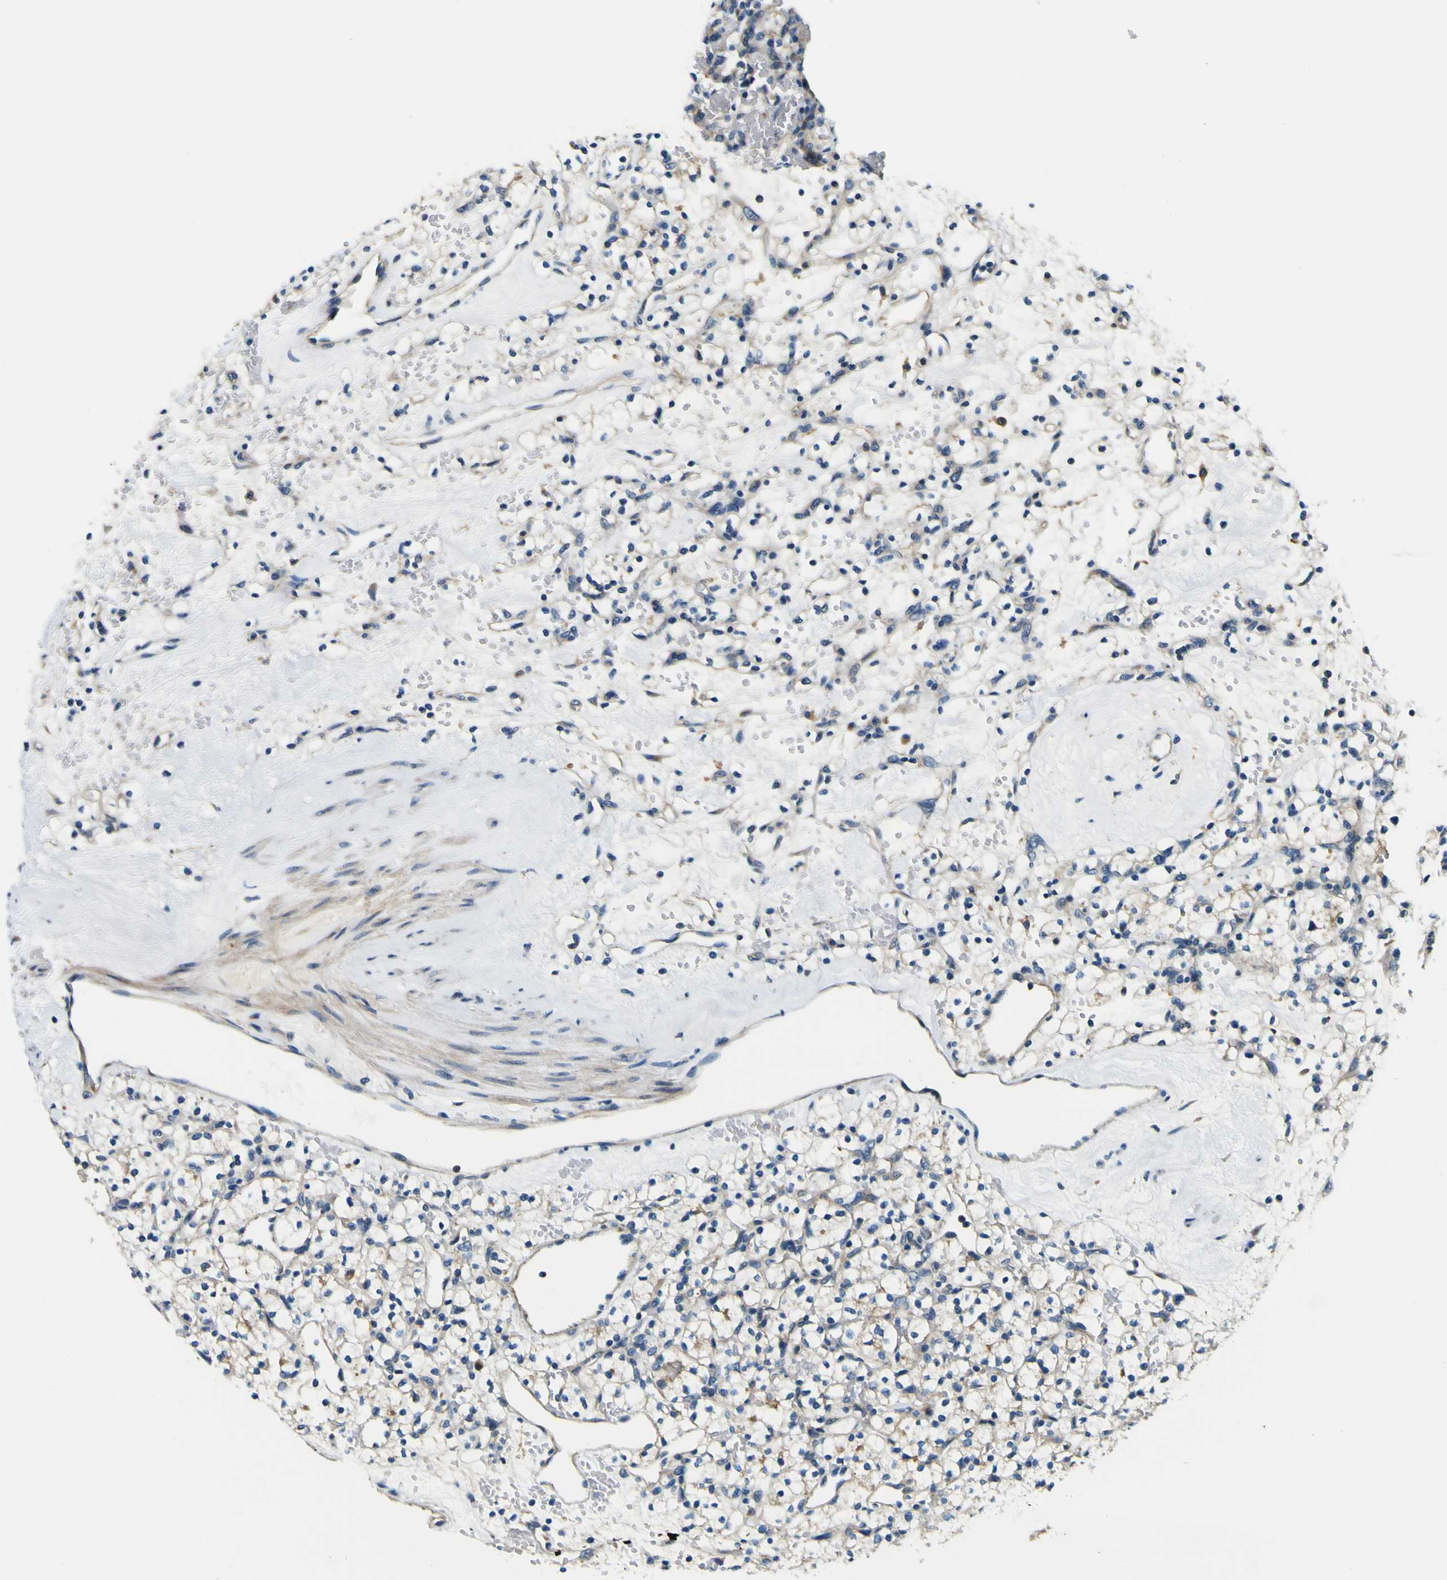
{"staining": {"intensity": "moderate", "quantity": "<25%", "location": "cytoplasmic/membranous"}, "tissue": "renal cancer", "cell_type": "Tumor cells", "image_type": "cancer", "snomed": [{"axis": "morphology", "description": "Adenocarcinoma, NOS"}, {"axis": "topography", "description": "Kidney"}], "caption": "A high-resolution histopathology image shows IHC staining of renal cancer, which demonstrates moderate cytoplasmic/membranous positivity in approximately <25% of tumor cells. Using DAB (3,3'-diaminobenzidine) (brown) and hematoxylin (blue) stains, captured at high magnification using brightfield microscopy.", "gene": "CLSTN1", "patient": {"sex": "female", "age": 60}}